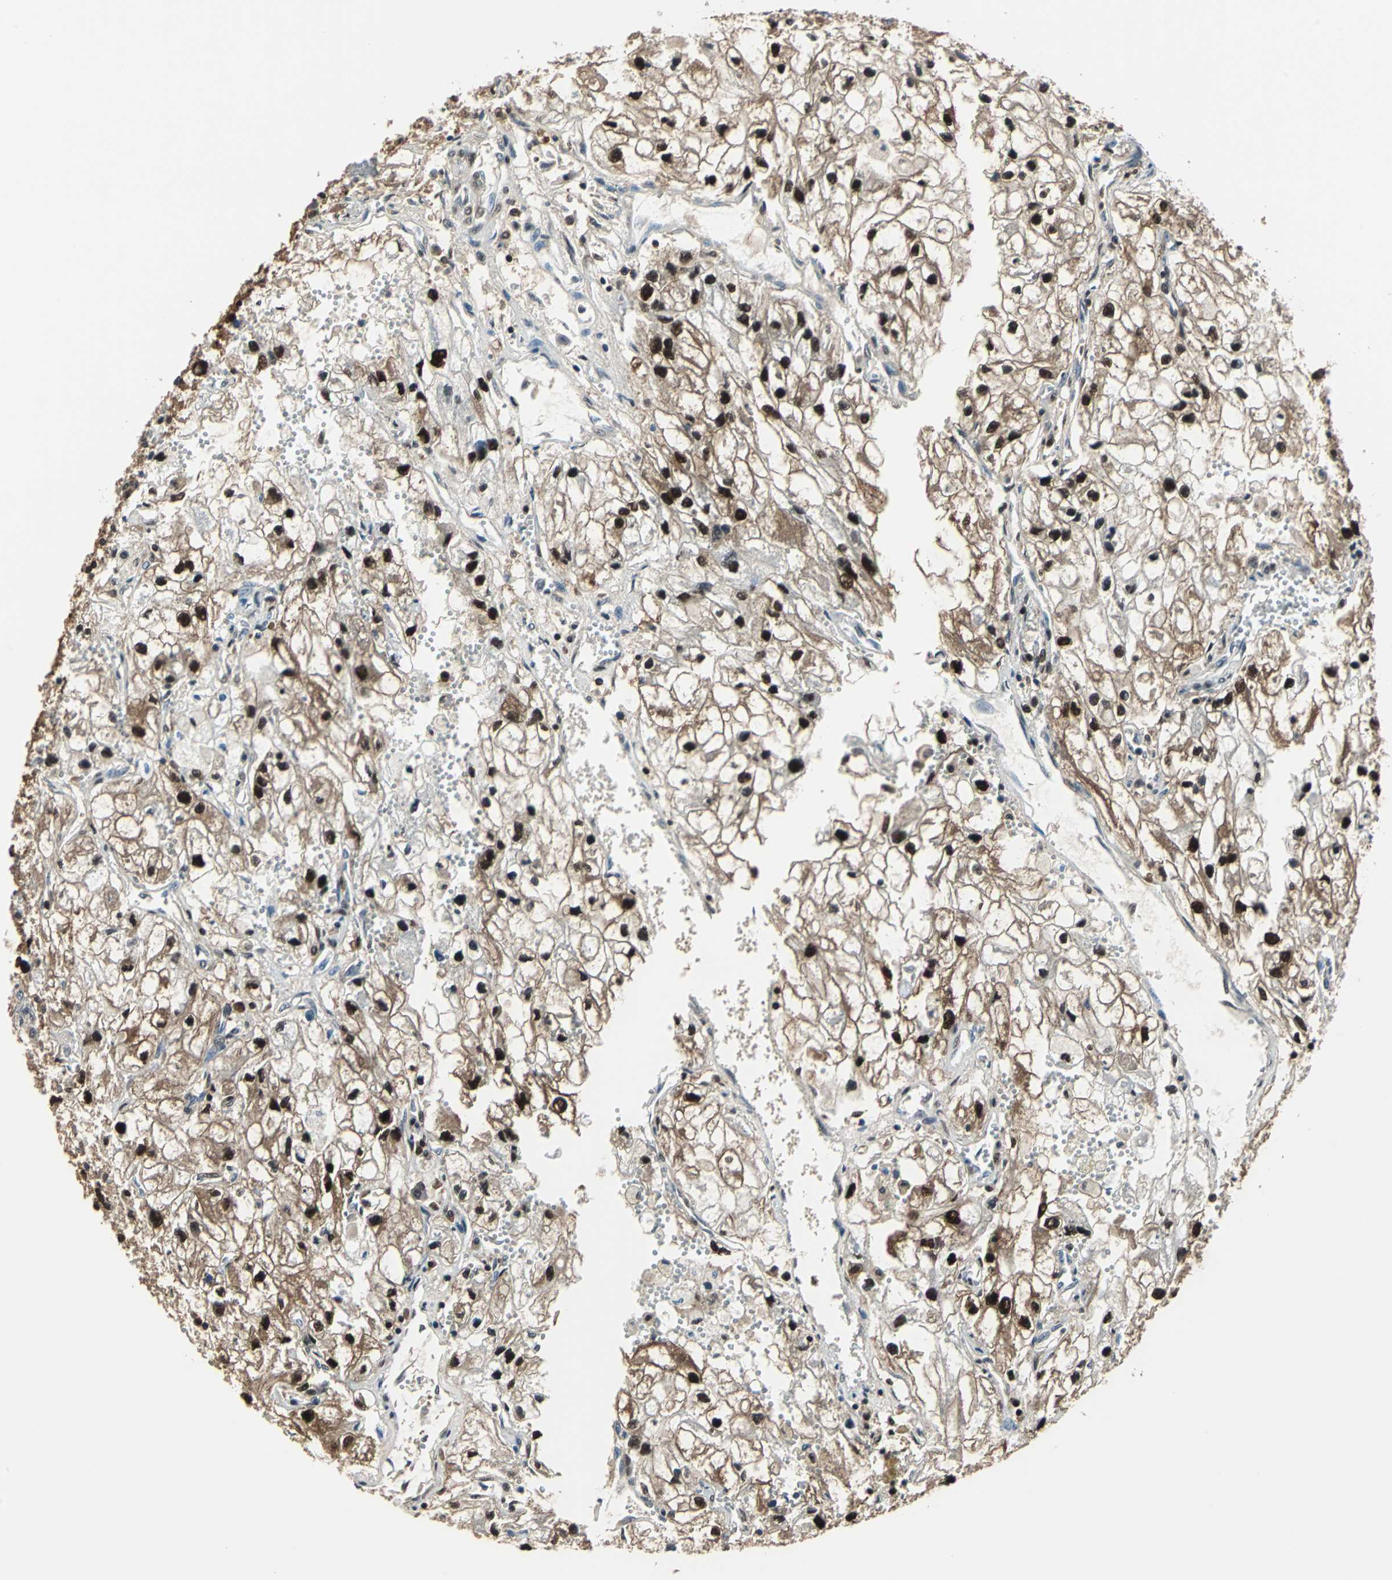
{"staining": {"intensity": "moderate", "quantity": ">75%", "location": "cytoplasmic/membranous,nuclear"}, "tissue": "renal cancer", "cell_type": "Tumor cells", "image_type": "cancer", "snomed": [{"axis": "morphology", "description": "Adenocarcinoma, NOS"}, {"axis": "topography", "description": "Kidney"}], "caption": "Protein expression analysis of adenocarcinoma (renal) exhibits moderate cytoplasmic/membranous and nuclear expression in about >75% of tumor cells.", "gene": "PSME1", "patient": {"sex": "female", "age": 70}}